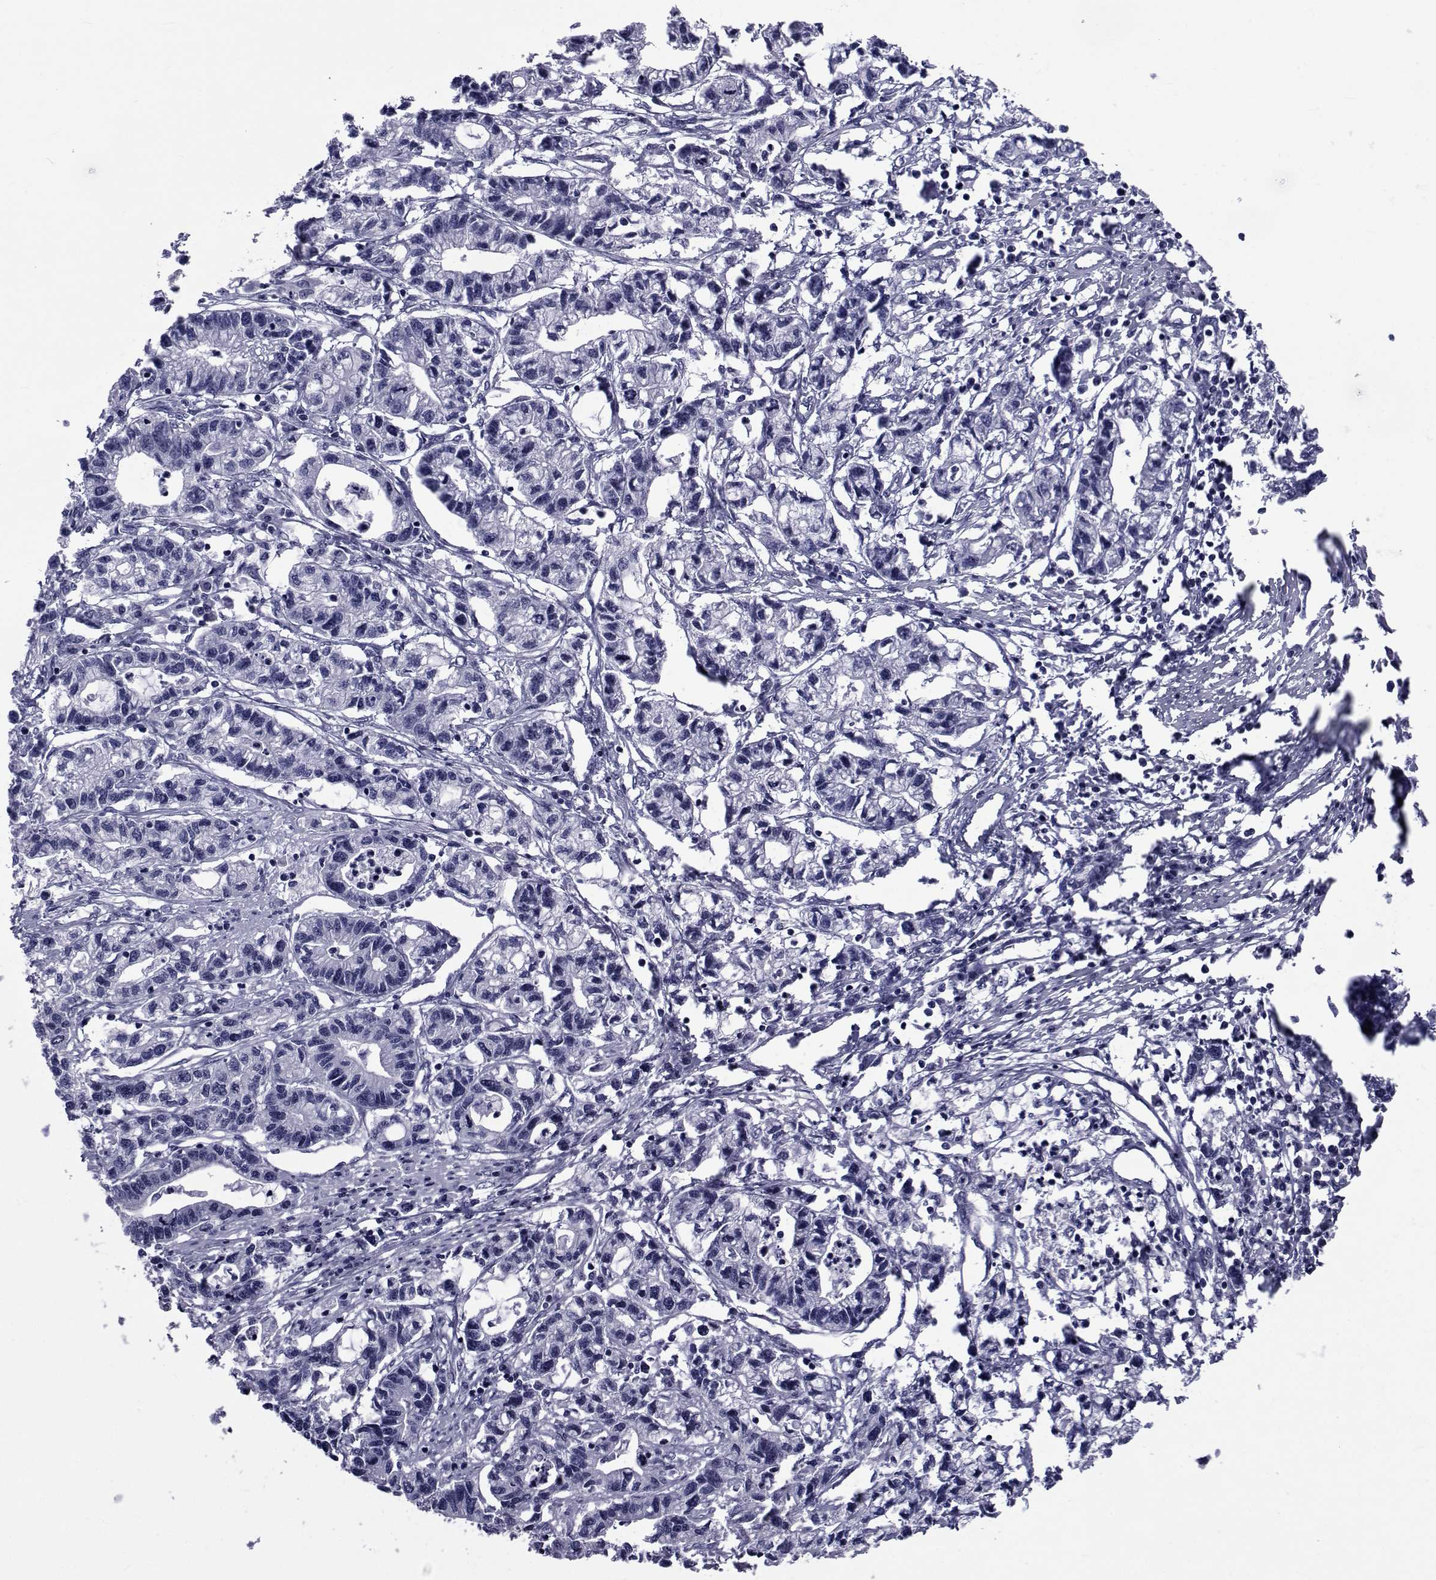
{"staining": {"intensity": "negative", "quantity": "none", "location": "none"}, "tissue": "stomach cancer", "cell_type": "Tumor cells", "image_type": "cancer", "snomed": [{"axis": "morphology", "description": "Adenocarcinoma, NOS"}, {"axis": "topography", "description": "Stomach"}], "caption": "High magnification brightfield microscopy of adenocarcinoma (stomach) stained with DAB (brown) and counterstained with hematoxylin (blue): tumor cells show no significant expression. (DAB IHC, high magnification).", "gene": "GKAP1", "patient": {"sex": "male", "age": 83}}